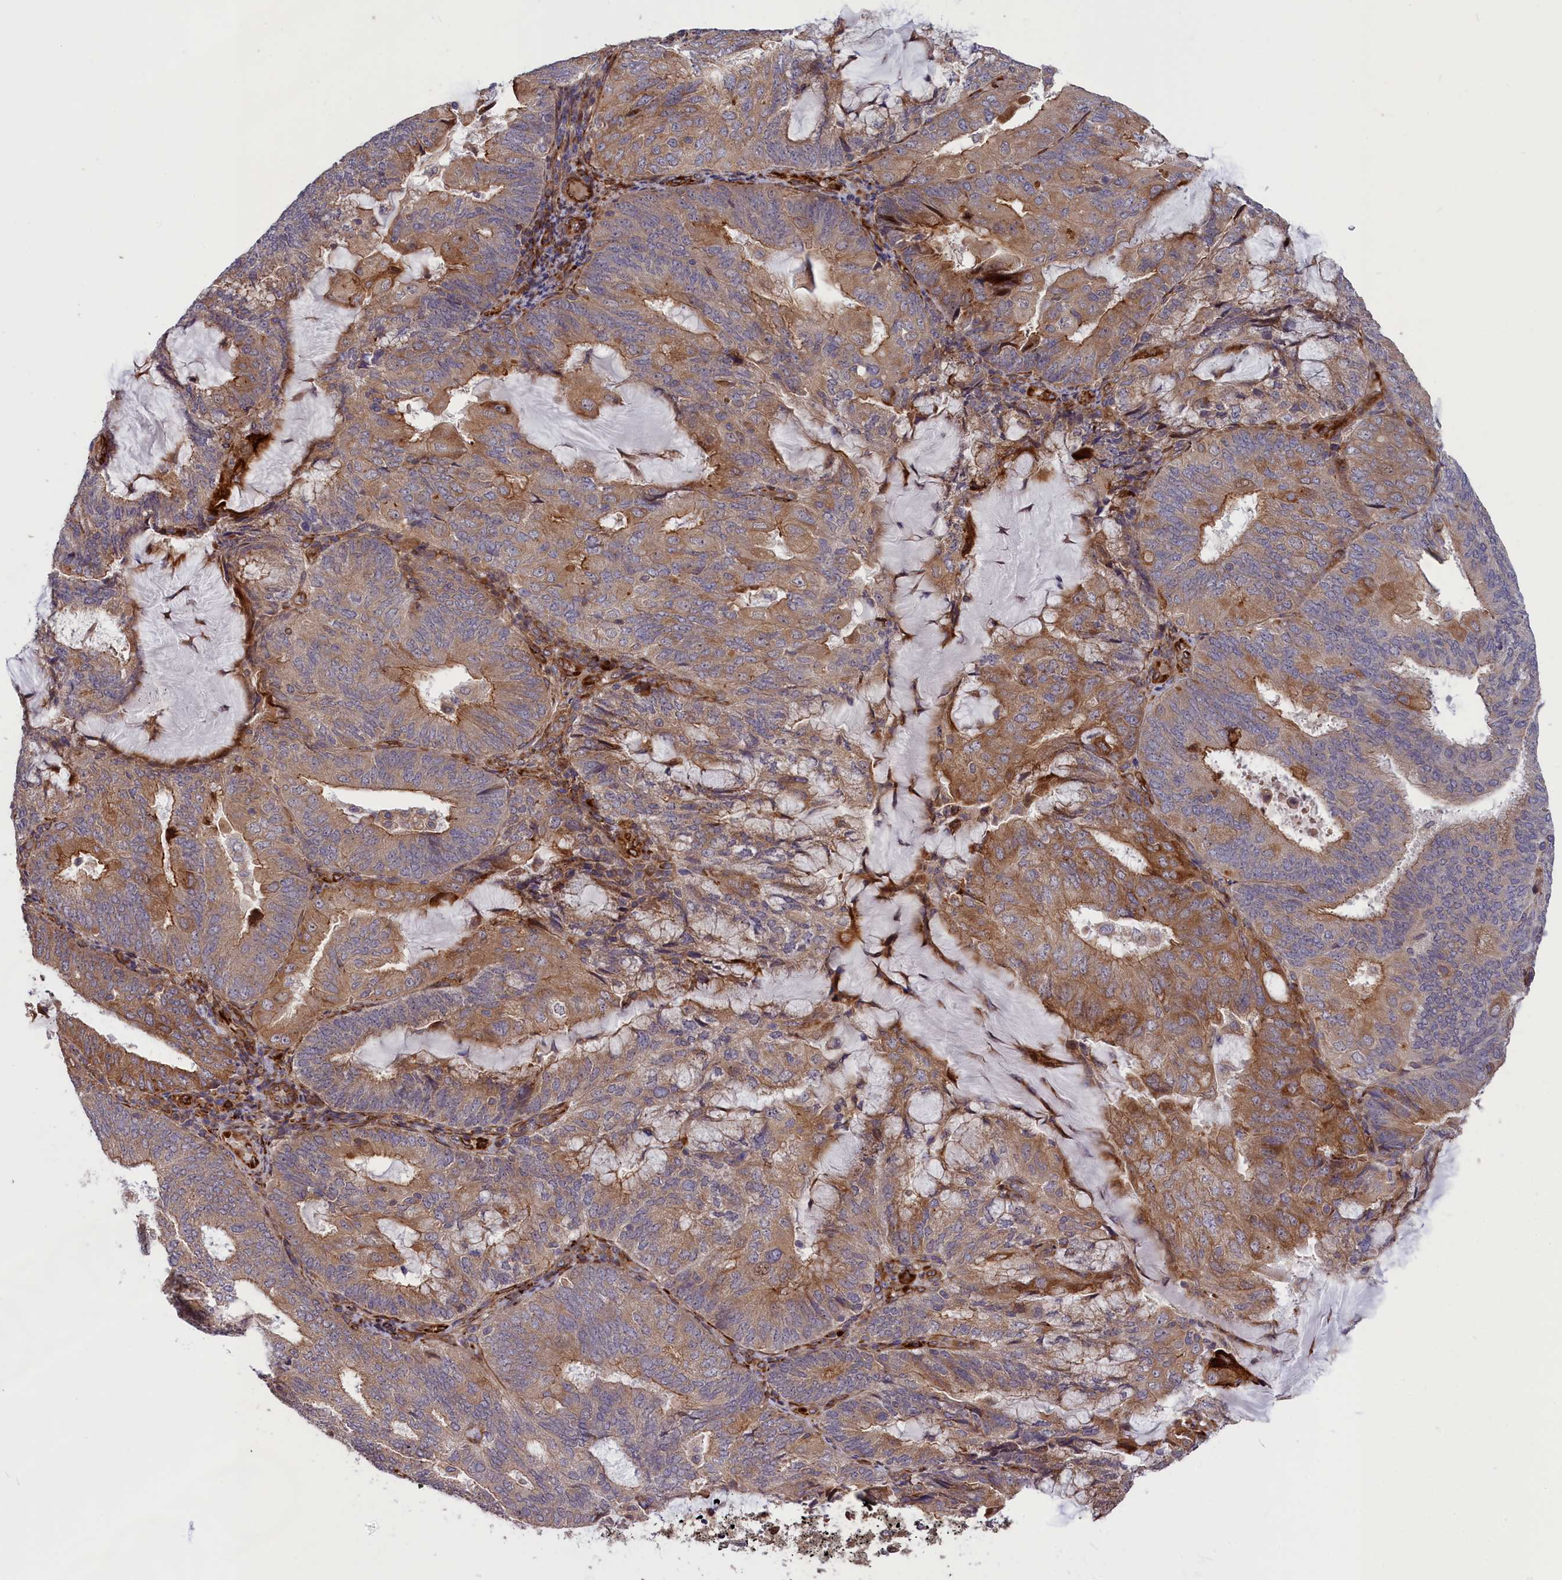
{"staining": {"intensity": "moderate", "quantity": ">75%", "location": "cytoplasmic/membranous"}, "tissue": "endometrial cancer", "cell_type": "Tumor cells", "image_type": "cancer", "snomed": [{"axis": "morphology", "description": "Adenocarcinoma, NOS"}, {"axis": "topography", "description": "Endometrium"}], "caption": "Adenocarcinoma (endometrial) tissue reveals moderate cytoplasmic/membranous staining in about >75% of tumor cells, visualized by immunohistochemistry.", "gene": "DDX60L", "patient": {"sex": "female", "age": 81}}